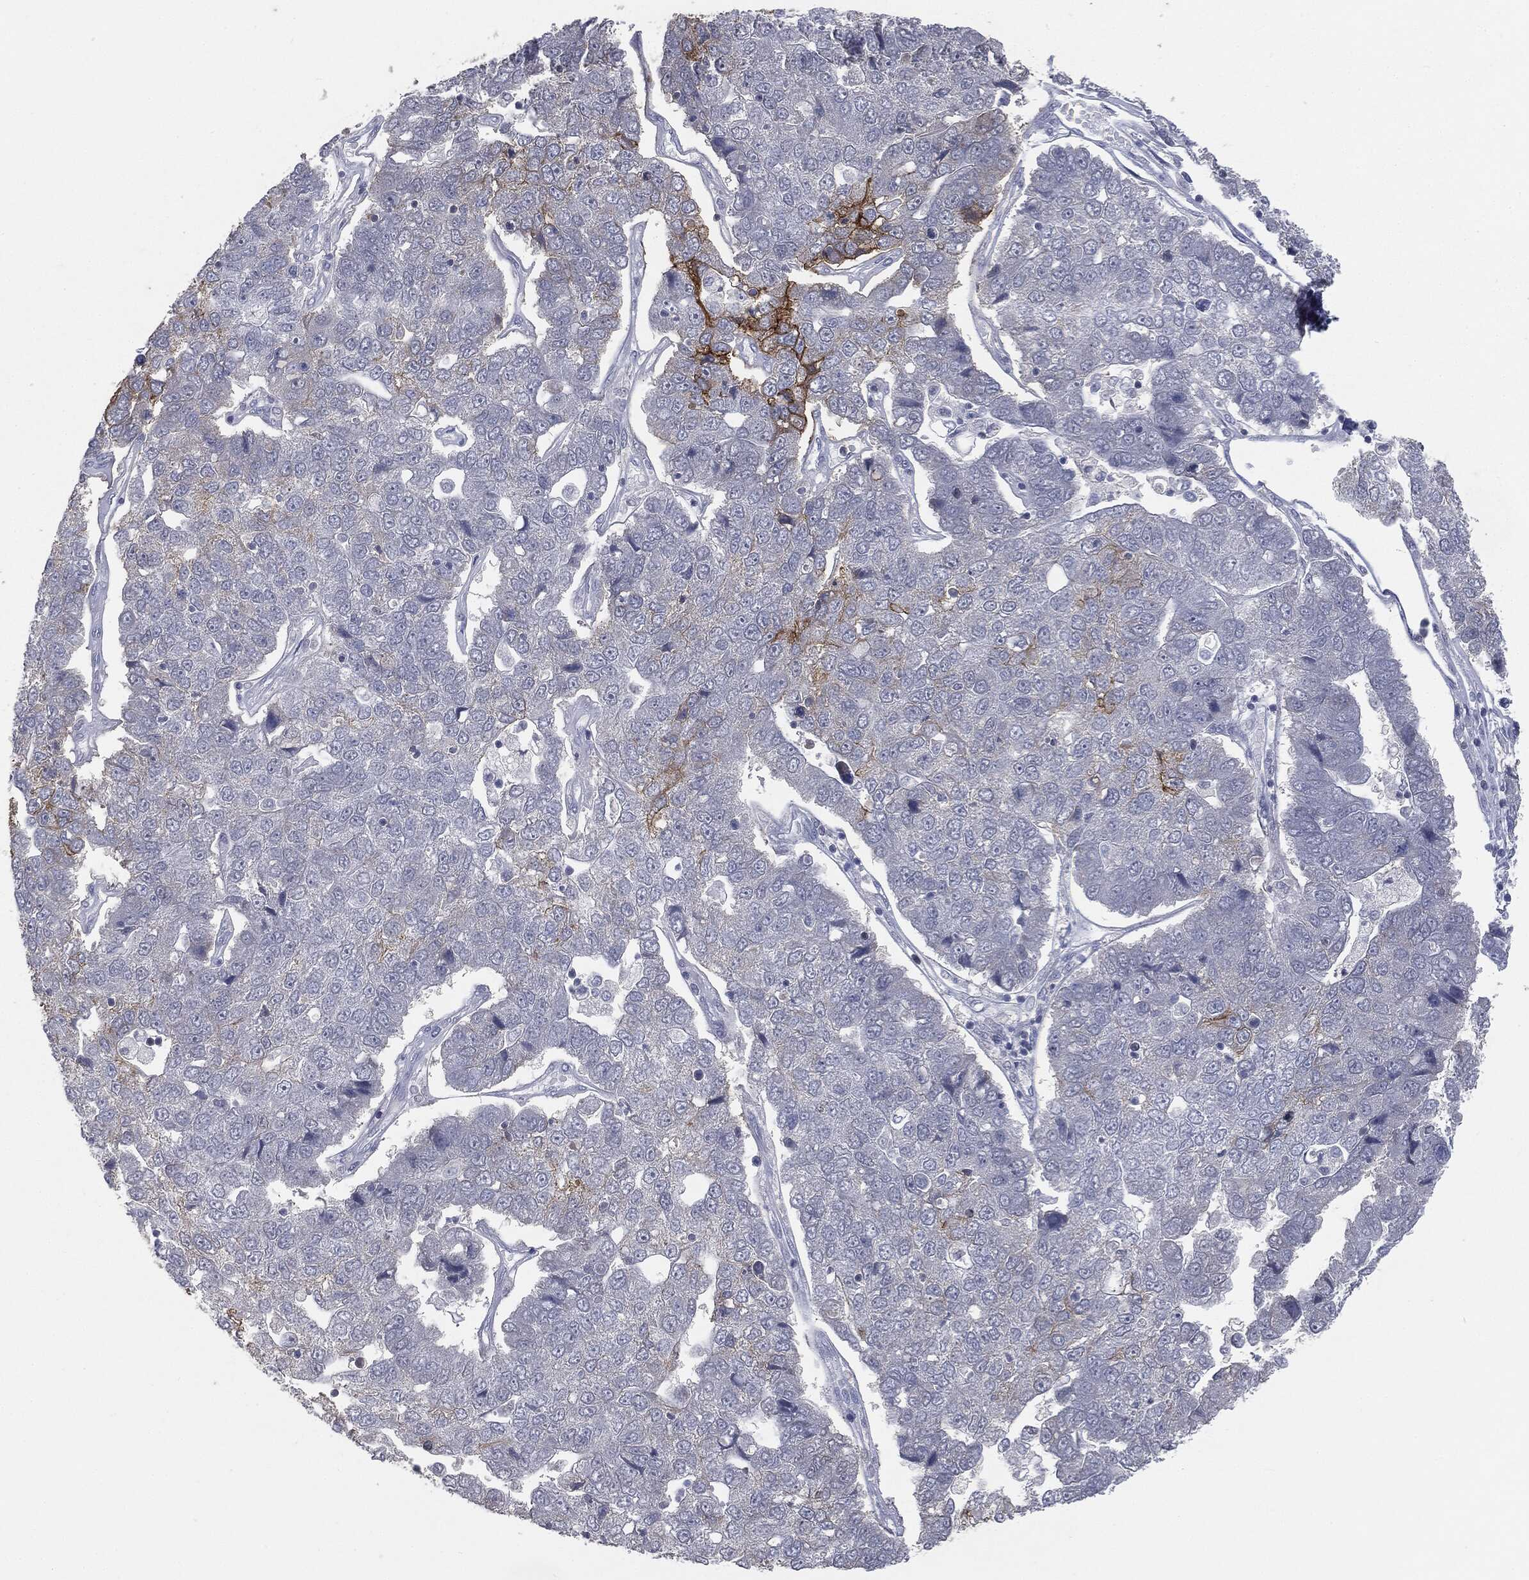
{"staining": {"intensity": "moderate", "quantity": "<25%", "location": "cytoplasmic/membranous"}, "tissue": "pancreatic cancer", "cell_type": "Tumor cells", "image_type": "cancer", "snomed": [{"axis": "morphology", "description": "Adenocarcinoma, NOS"}, {"axis": "topography", "description": "Pancreas"}], "caption": "IHC (DAB) staining of human pancreatic cancer exhibits moderate cytoplasmic/membranous protein expression in about <25% of tumor cells.", "gene": "SLC2A2", "patient": {"sex": "female", "age": 61}}